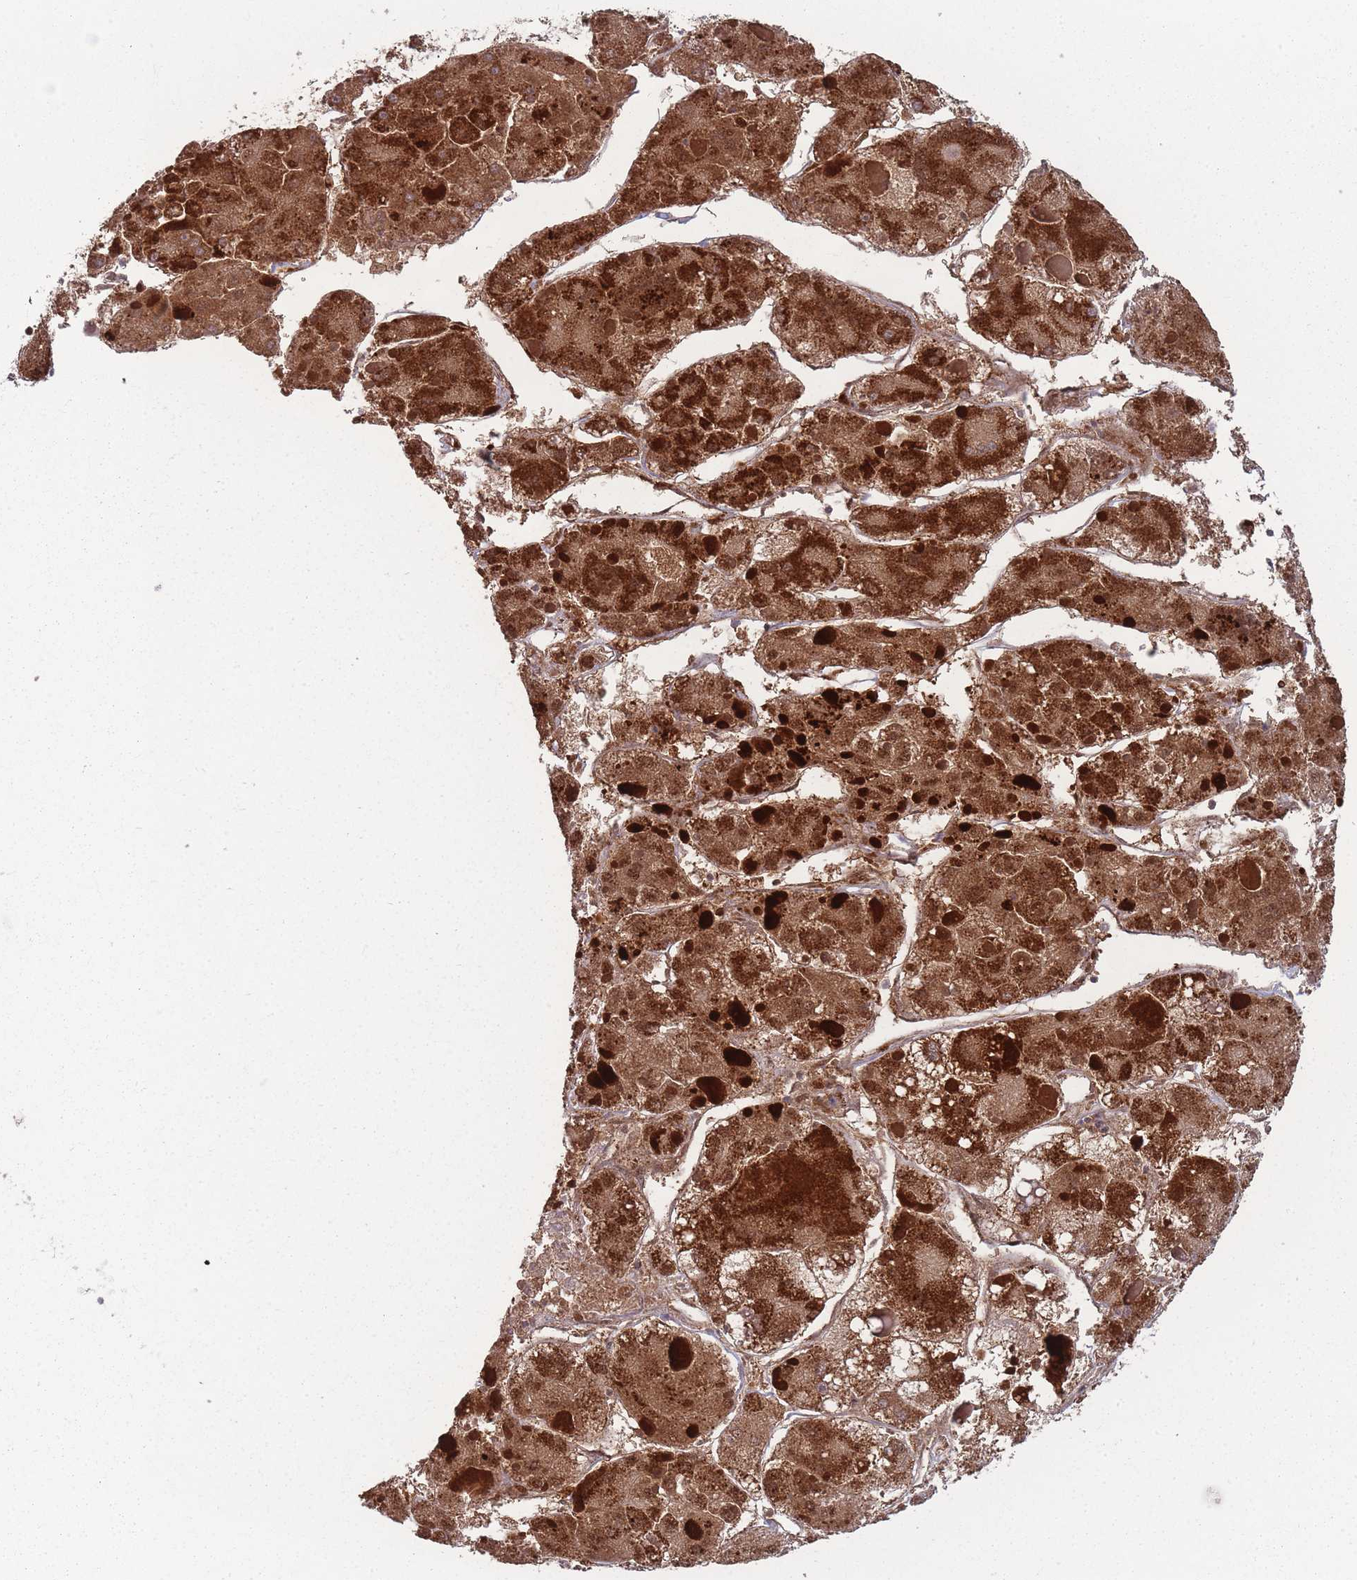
{"staining": {"intensity": "strong", "quantity": ">75%", "location": "cytoplasmic/membranous"}, "tissue": "liver cancer", "cell_type": "Tumor cells", "image_type": "cancer", "snomed": [{"axis": "morphology", "description": "Carcinoma, Hepatocellular, NOS"}, {"axis": "topography", "description": "Liver"}], "caption": "Immunohistochemistry (IHC) staining of liver cancer (hepatocellular carcinoma), which exhibits high levels of strong cytoplasmic/membranous expression in about >75% of tumor cells indicating strong cytoplasmic/membranous protein positivity. The staining was performed using DAB (3,3'-diaminobenzidine) (brown) for protein detection and nuclei were counterstained in hematoxylin (blue).", "gene": "SLC35B4", "patient": {"sex": "female", "age": 73}}